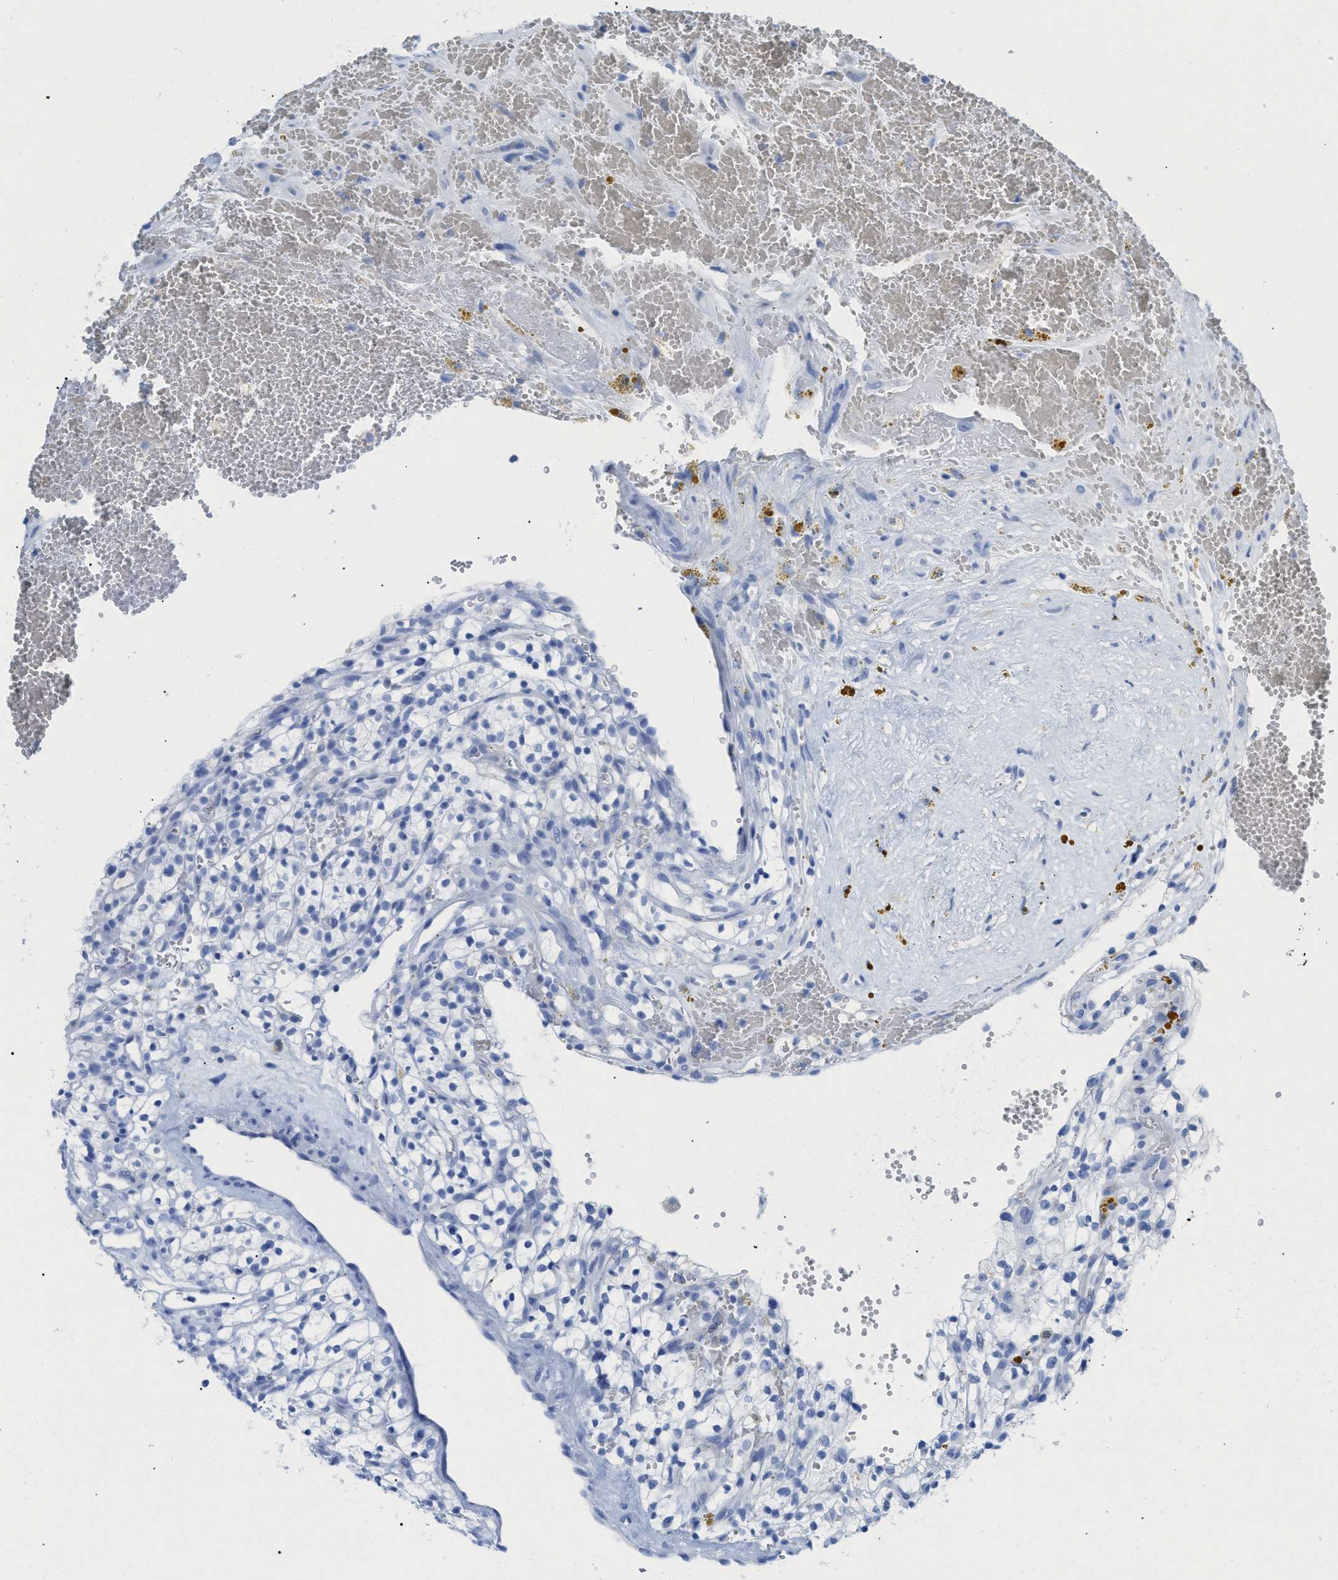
{"staining": {"intensity": "negative", "quantity": "none", "location": "none"}, "tissue": "renal cancer", "cell_type": "Tumor cells", "image_type": "cancer", "snomed": [{"axis": "morphology", "description": "Adenocarcinoma, NOS"}, {"axis": "topography", "description": "Kidney"}], "caption": "The immunohistochemistry image has no significant staining in tumor cells of renal adenocarcinoma tissue.", "gene": "ANKFN1", "patient": {"sex": "female", "age": 57}}